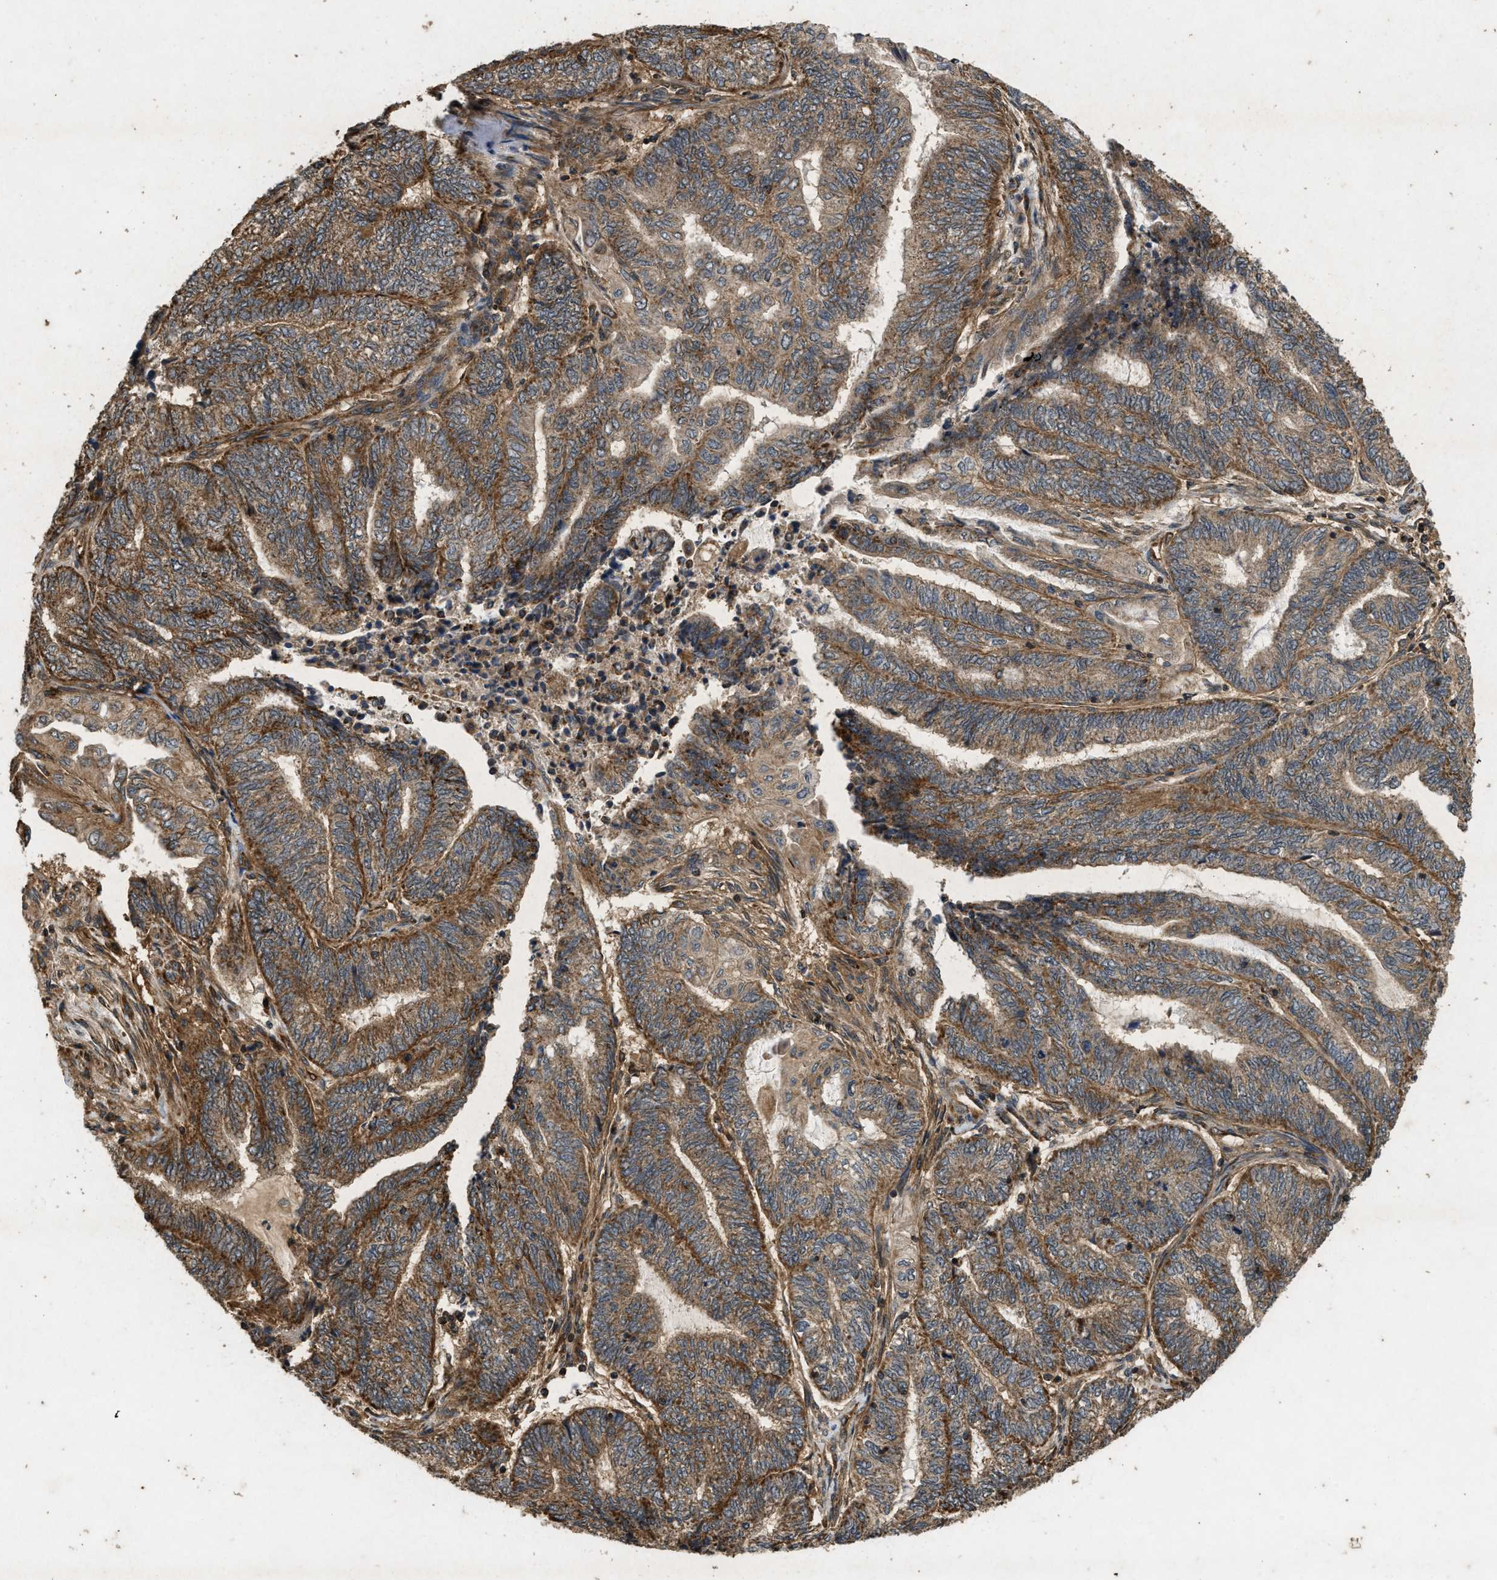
{"staining": {"intensity": "moderate", "quantity": ">75%", "location": "cytoplasmic/membranous"}, "tissue": "endometrial cancer", "cell_type": "Tumor cells", "image_type": "cancer", "snomed": [{"axis": "morphology", "description": "Adenocarcinoma, NOS"}, {"axis": "topography", "description": "Uterus"}, {"axis": "topography", "description": "Endometrium"}], "caption": "Immunohistochemical staining of human endometrial cancer exhibits medium levels of moderate cytoplasmic/membranous expression in about >75% of tumor cells.", "gene": "GNB4", "patient": {"sex": "female", "age": 70}}